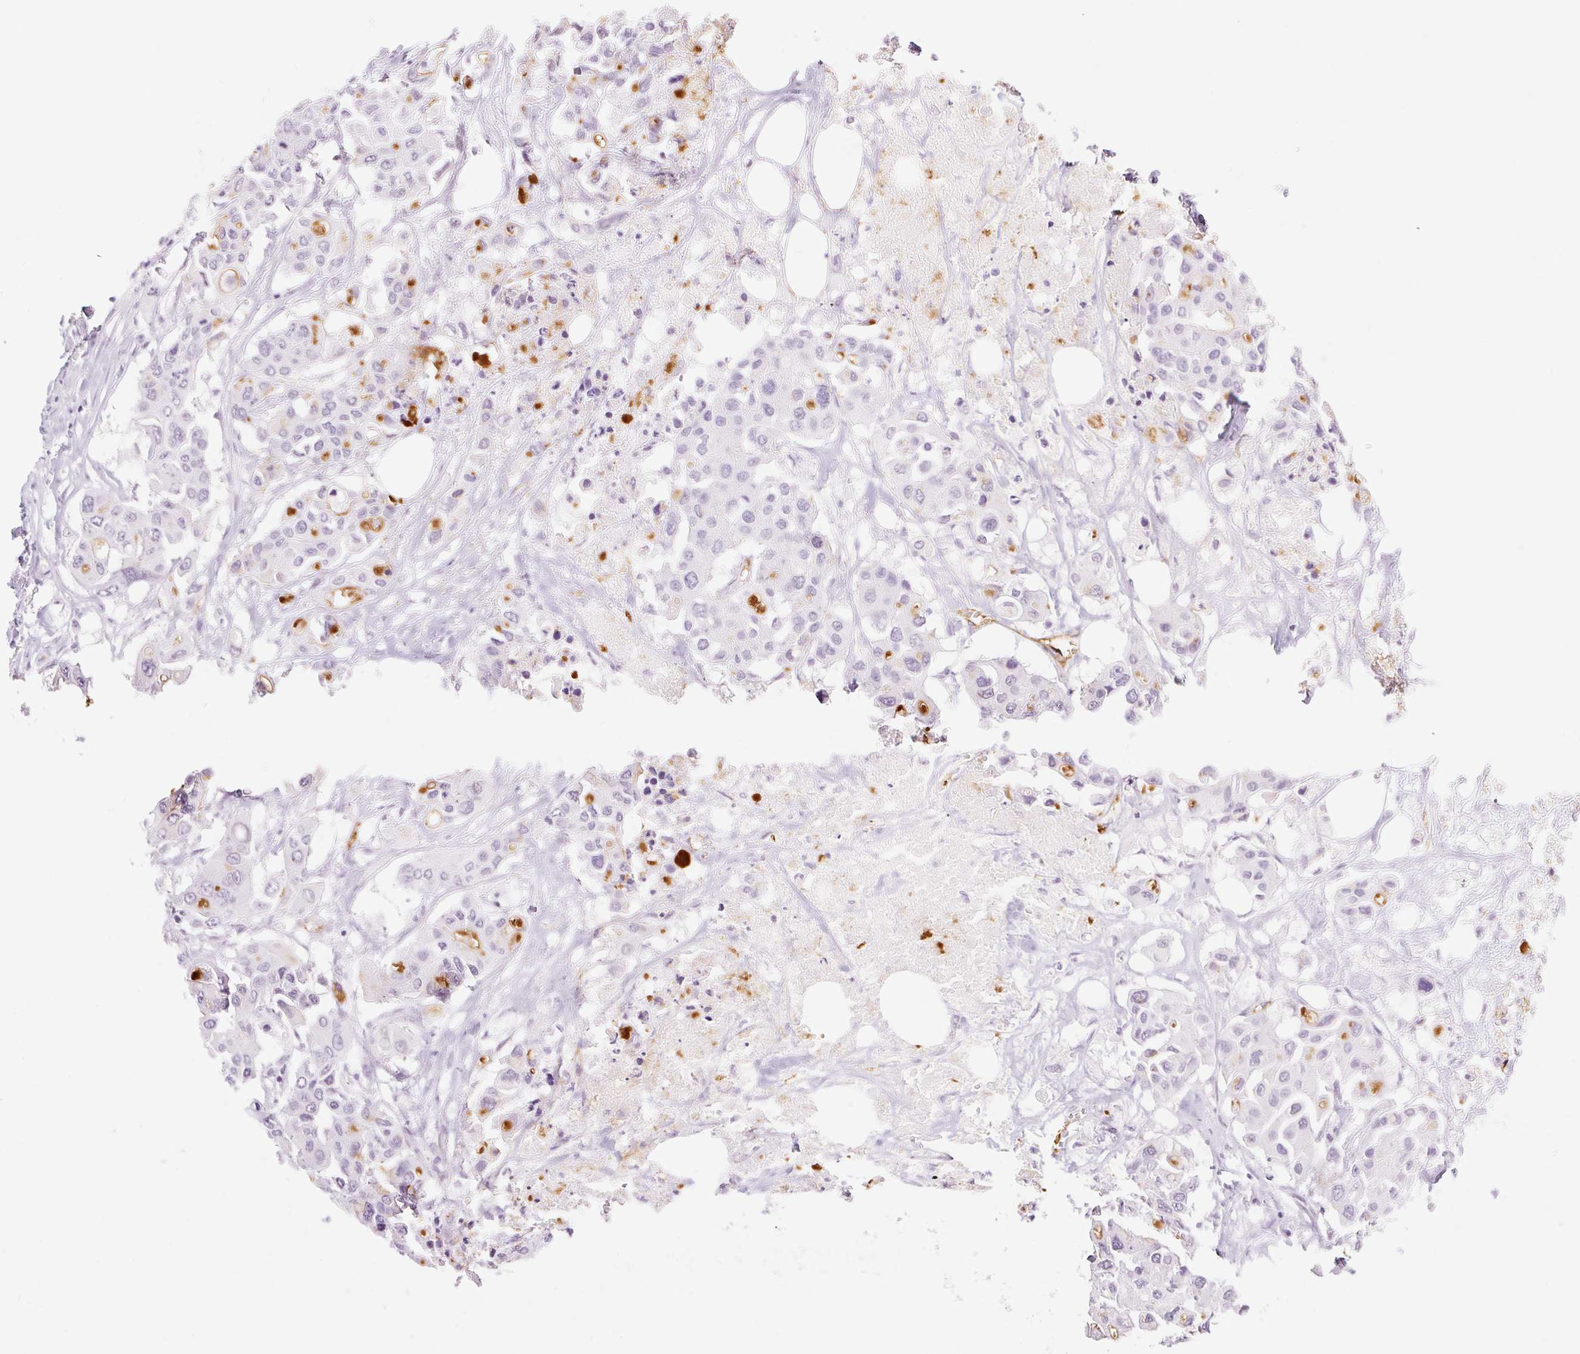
{"staining": {"intensity": "negative", "quantity": "none", "location": "none"}, "tissue": "colorectal cancer", "cell_type": "Tumor cells", "image_type": "cancer", "snomed": [{"axis": "morphology", "description": "Adenocarcinoma, NOS"}, {"axis": "topography", "description": "Colon"}], "caption": "Tumor cells are negative for protein expression in human colorectal cancer.", "gene": "TAF1L", "patient": {"sex": "male", "age": 77}}